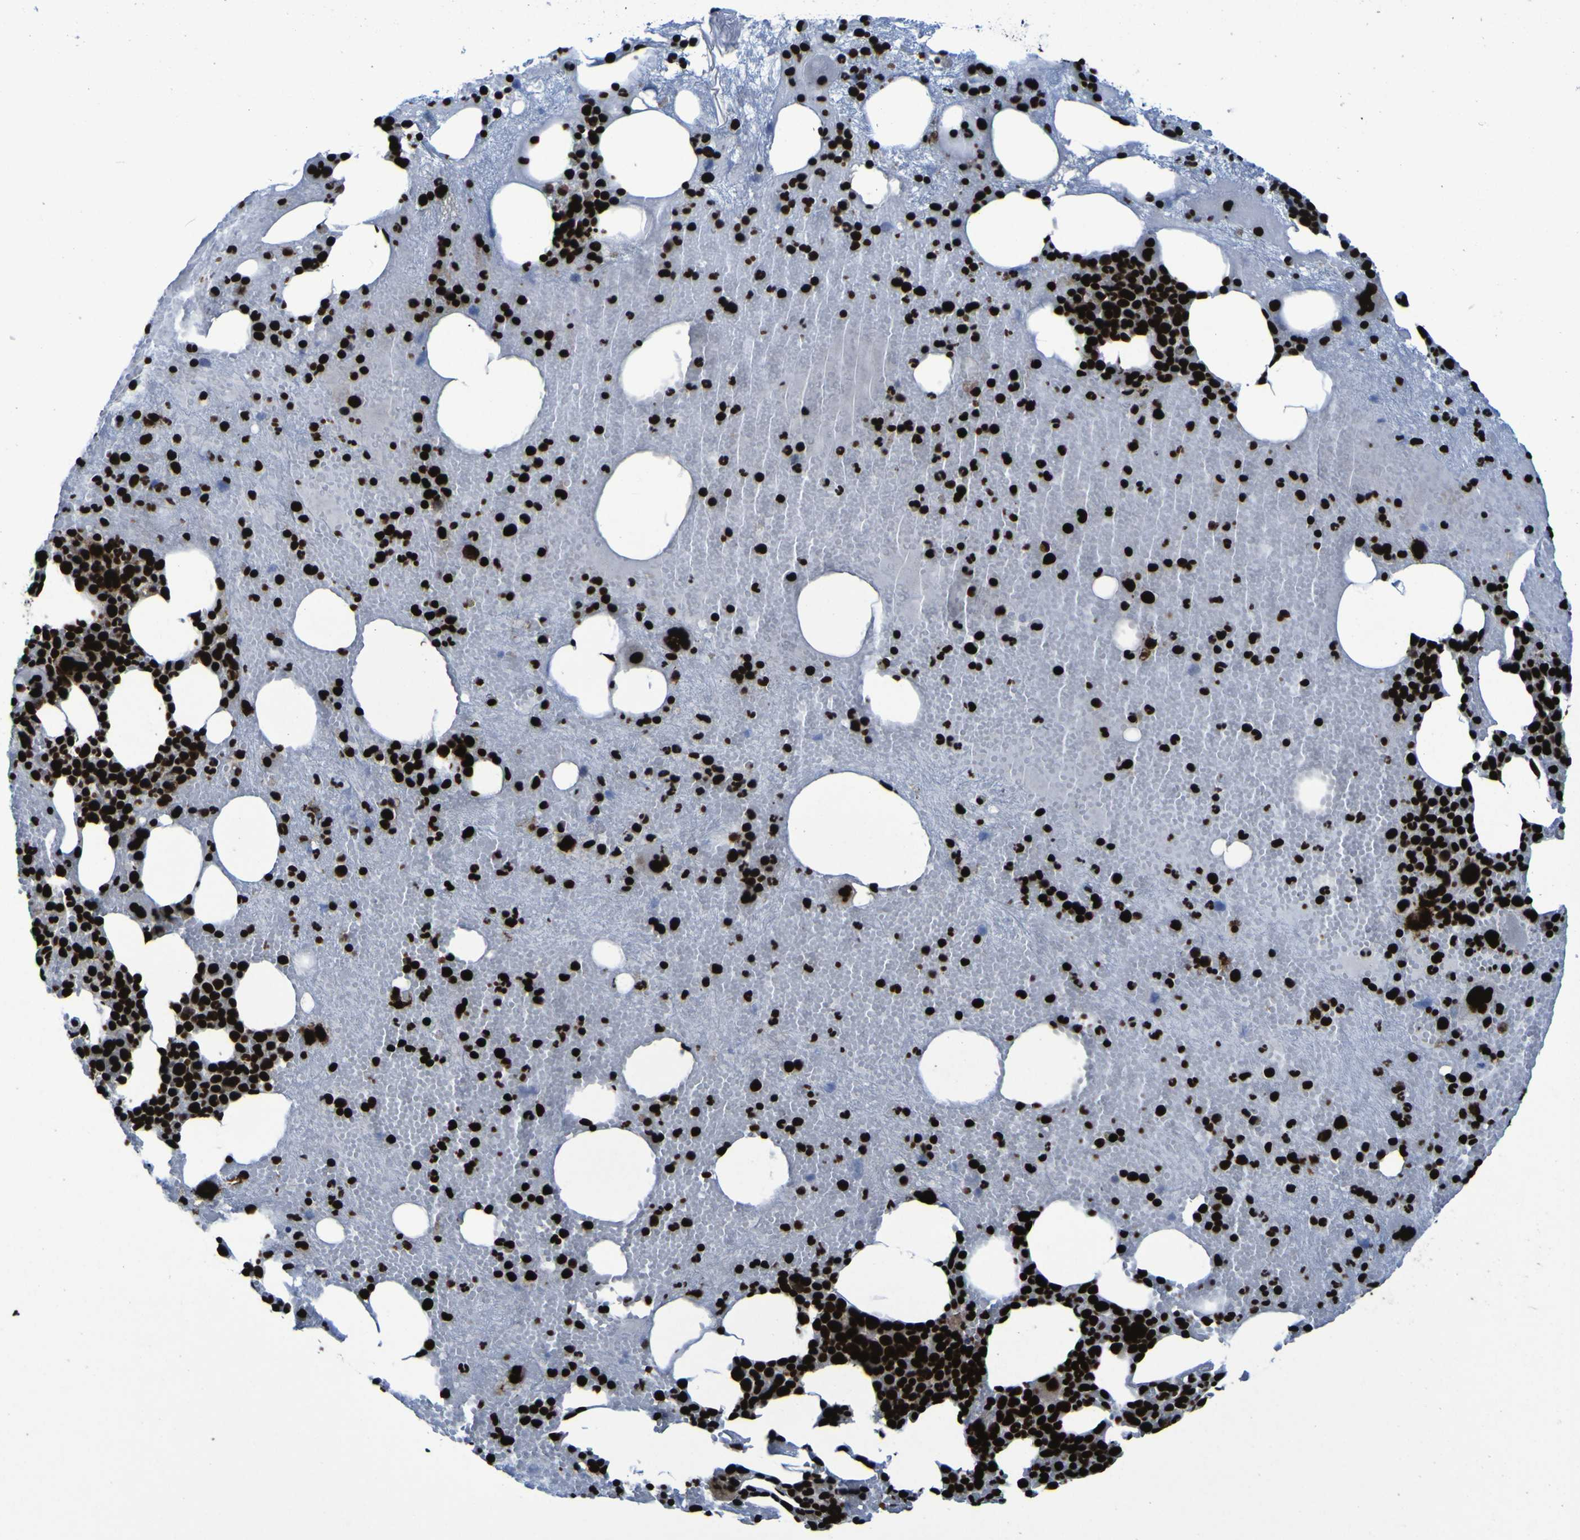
{"staining": {"intensity": "strong", "quantity": ">75%", "location": "nuclear"}, "tissue": "bone marrow", "cell_type": "Hematopoietic cells", "image_type": "normal", "snomed": [{"axis": "morphology", "description": "Normal tissue, NOS"}, {"axis": "morphology", "description": "Inflammation, NOS"}, {"axis": "topography", "description": "Bone marrow"}], "caption": "Immunohistochemical staining of normal human bone marrow shows strong nuclear protein staining in approximately >75% of hematopoietic cells.", "gene": "NPM1", "patient": {"sex": "male", "age": 43}}